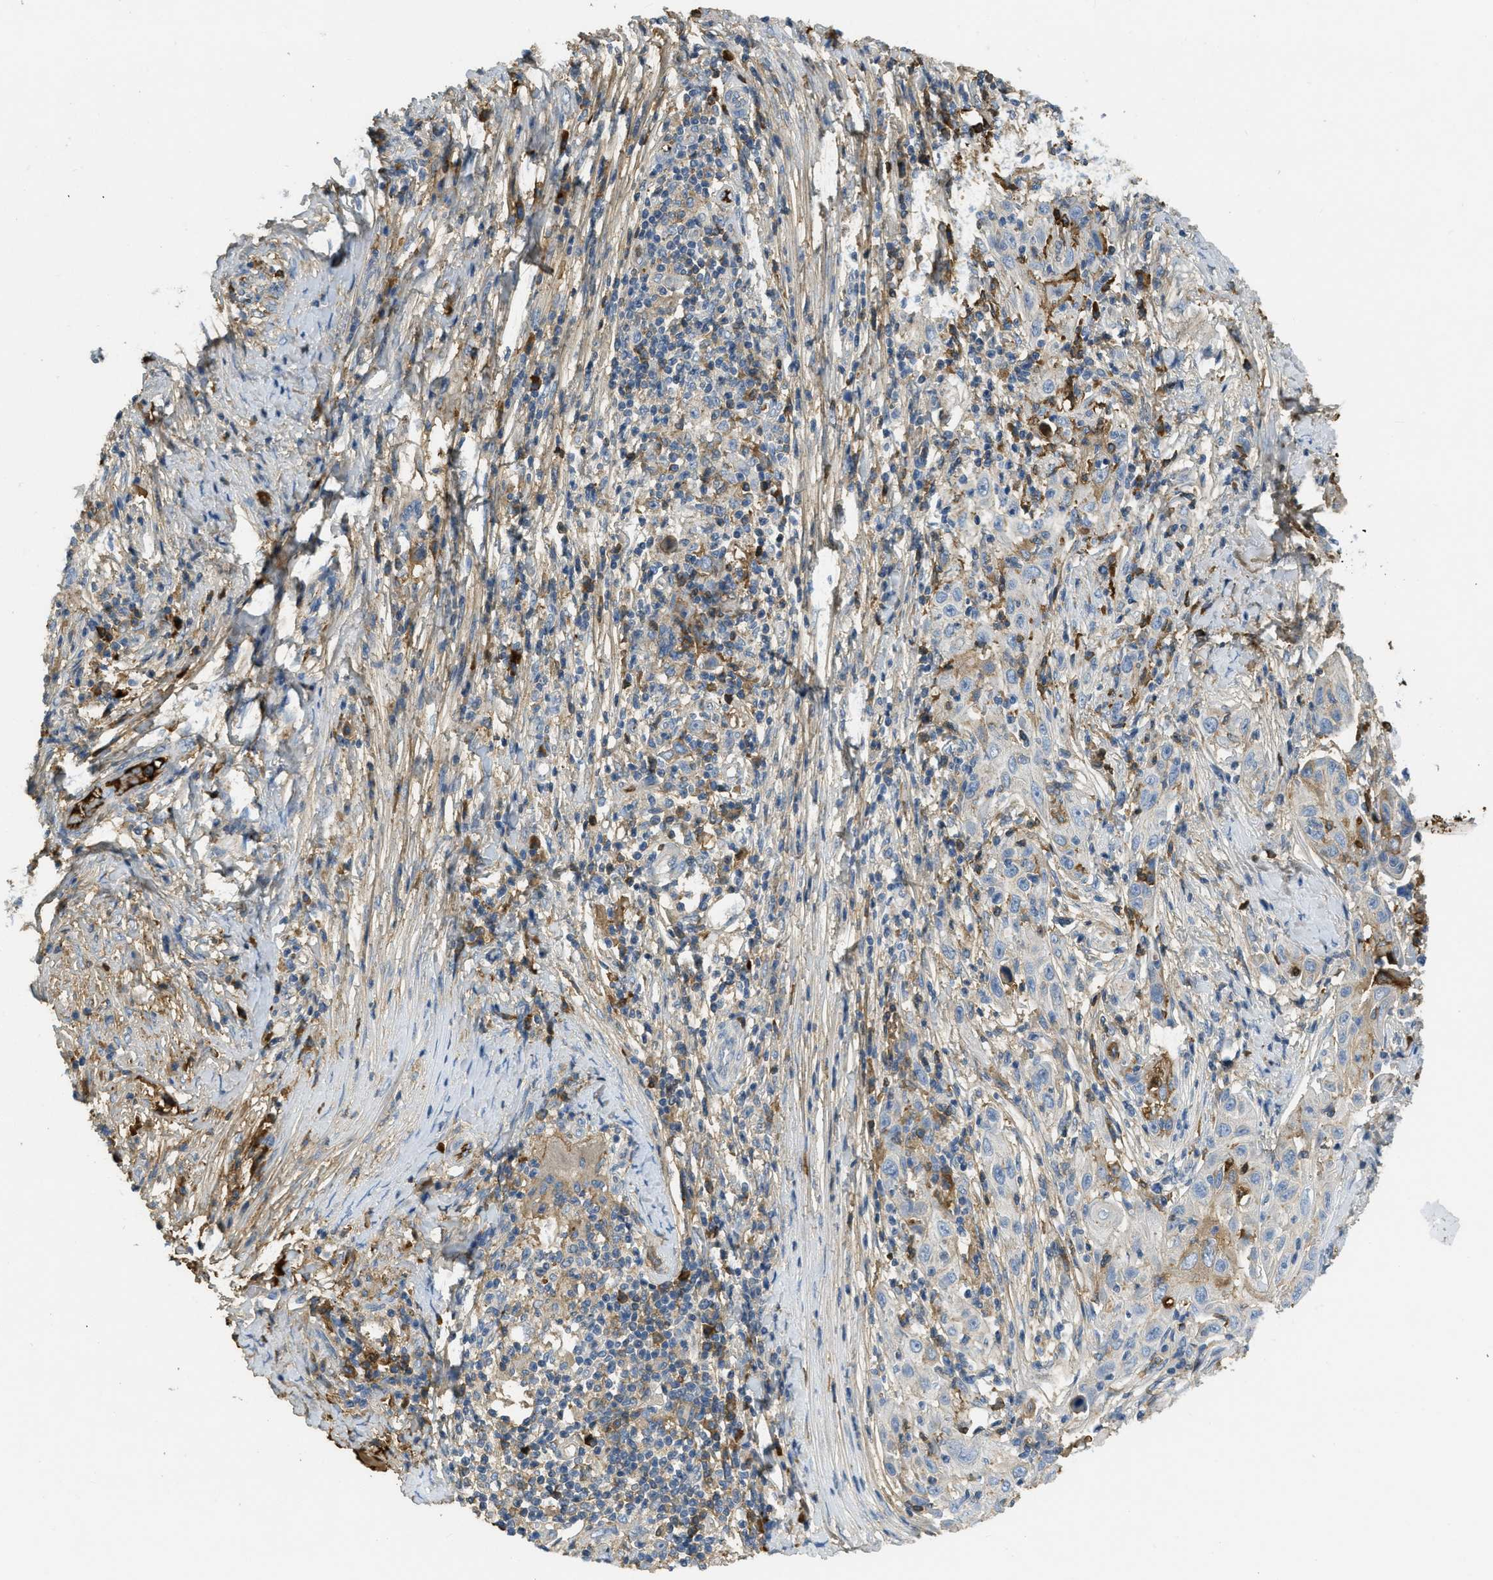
{"staining": {"intensity": "moderate", "quantity": "25%-75%", "location": "cytoplasmic/membranous"}, "tissue": "skin cancer", "cell_type": "Tumor cells", "image_type": "cancer", "snomed": [{"axis": "morphology", "description": "Squamous cell carcinoma, NOS"}, {"axis": "topography", "description": "Skin"}], "caption": "High-magnification brightfield microscopy of skin squamous cell carcinoma stained with DAB (3,3'-diaminobenzidine) (brown) and counterstained with hematoxylin (blue). tumor cells exhibit moderate cytoplasmic/membranous expression is appreciated in about25%-75% of cells. (Stains: DAB (3,3'-diaminobenzidine) in brown, nuclei in blue, Microscopy: brightfield microscopy at high magnification).", "gene": "PRTN3", "patient": {"sex": "female", "age": 88}}